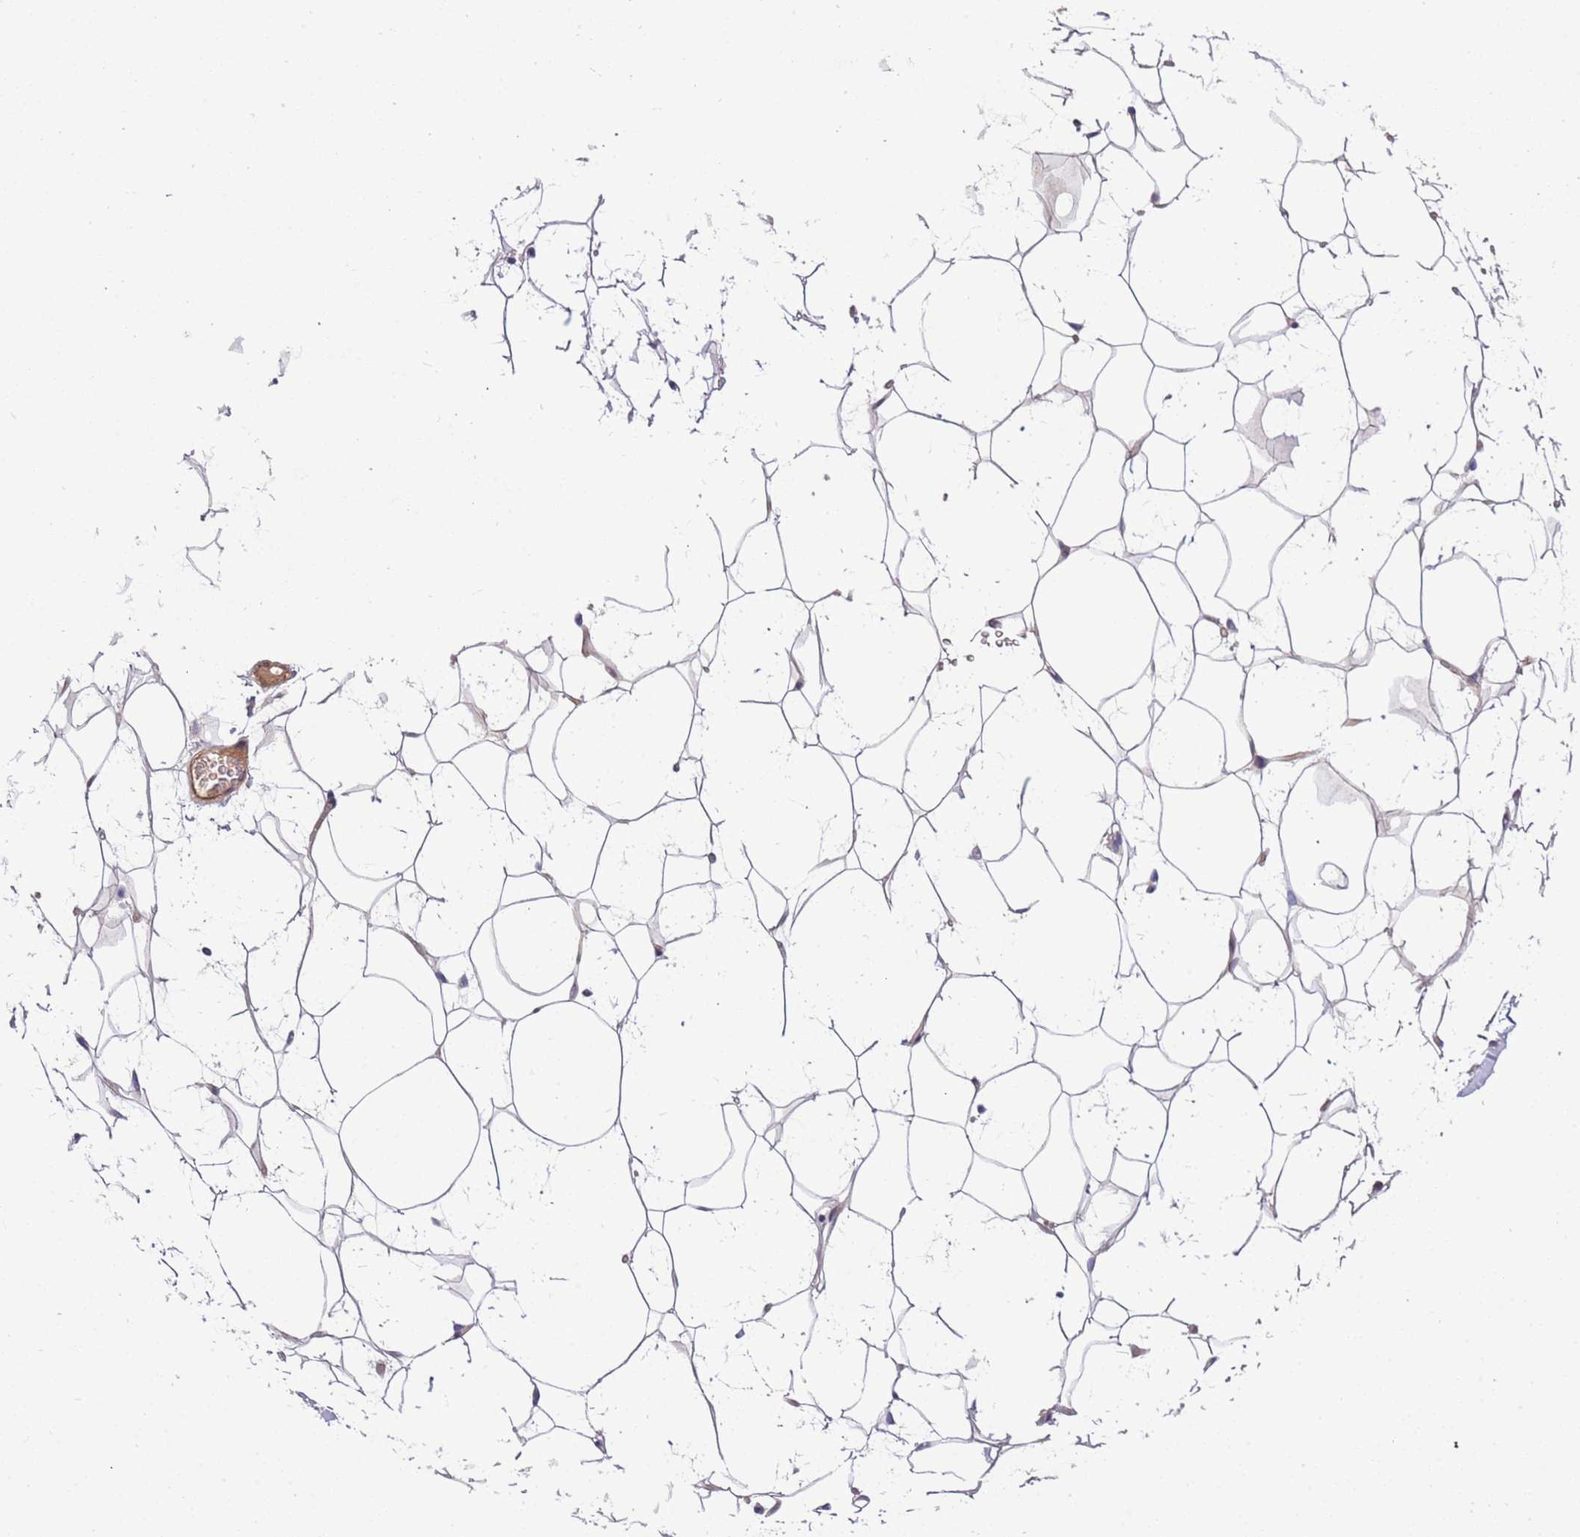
{"staining": {"intensity": "negative", "quantity": "none", "location": "none"}, "tissue": "adipose tissue", "cell_type": "Adipocytes", "image_type": "normal", "snomed": [{"axis": "morphology", "description": "Normal tissue, NOS"}, {"axis": "topography", "description": "Breast"}], "caption": "Immunohistochemistry (IHC) of normal human adipose tissue shows no staining in adipocytes. (DAB immunohistochemistry (IHC) visualized using brightfield microscopy, high magnification).", "gene": "MAGEF1", "patient": {"sex": "female", "age": 26}}